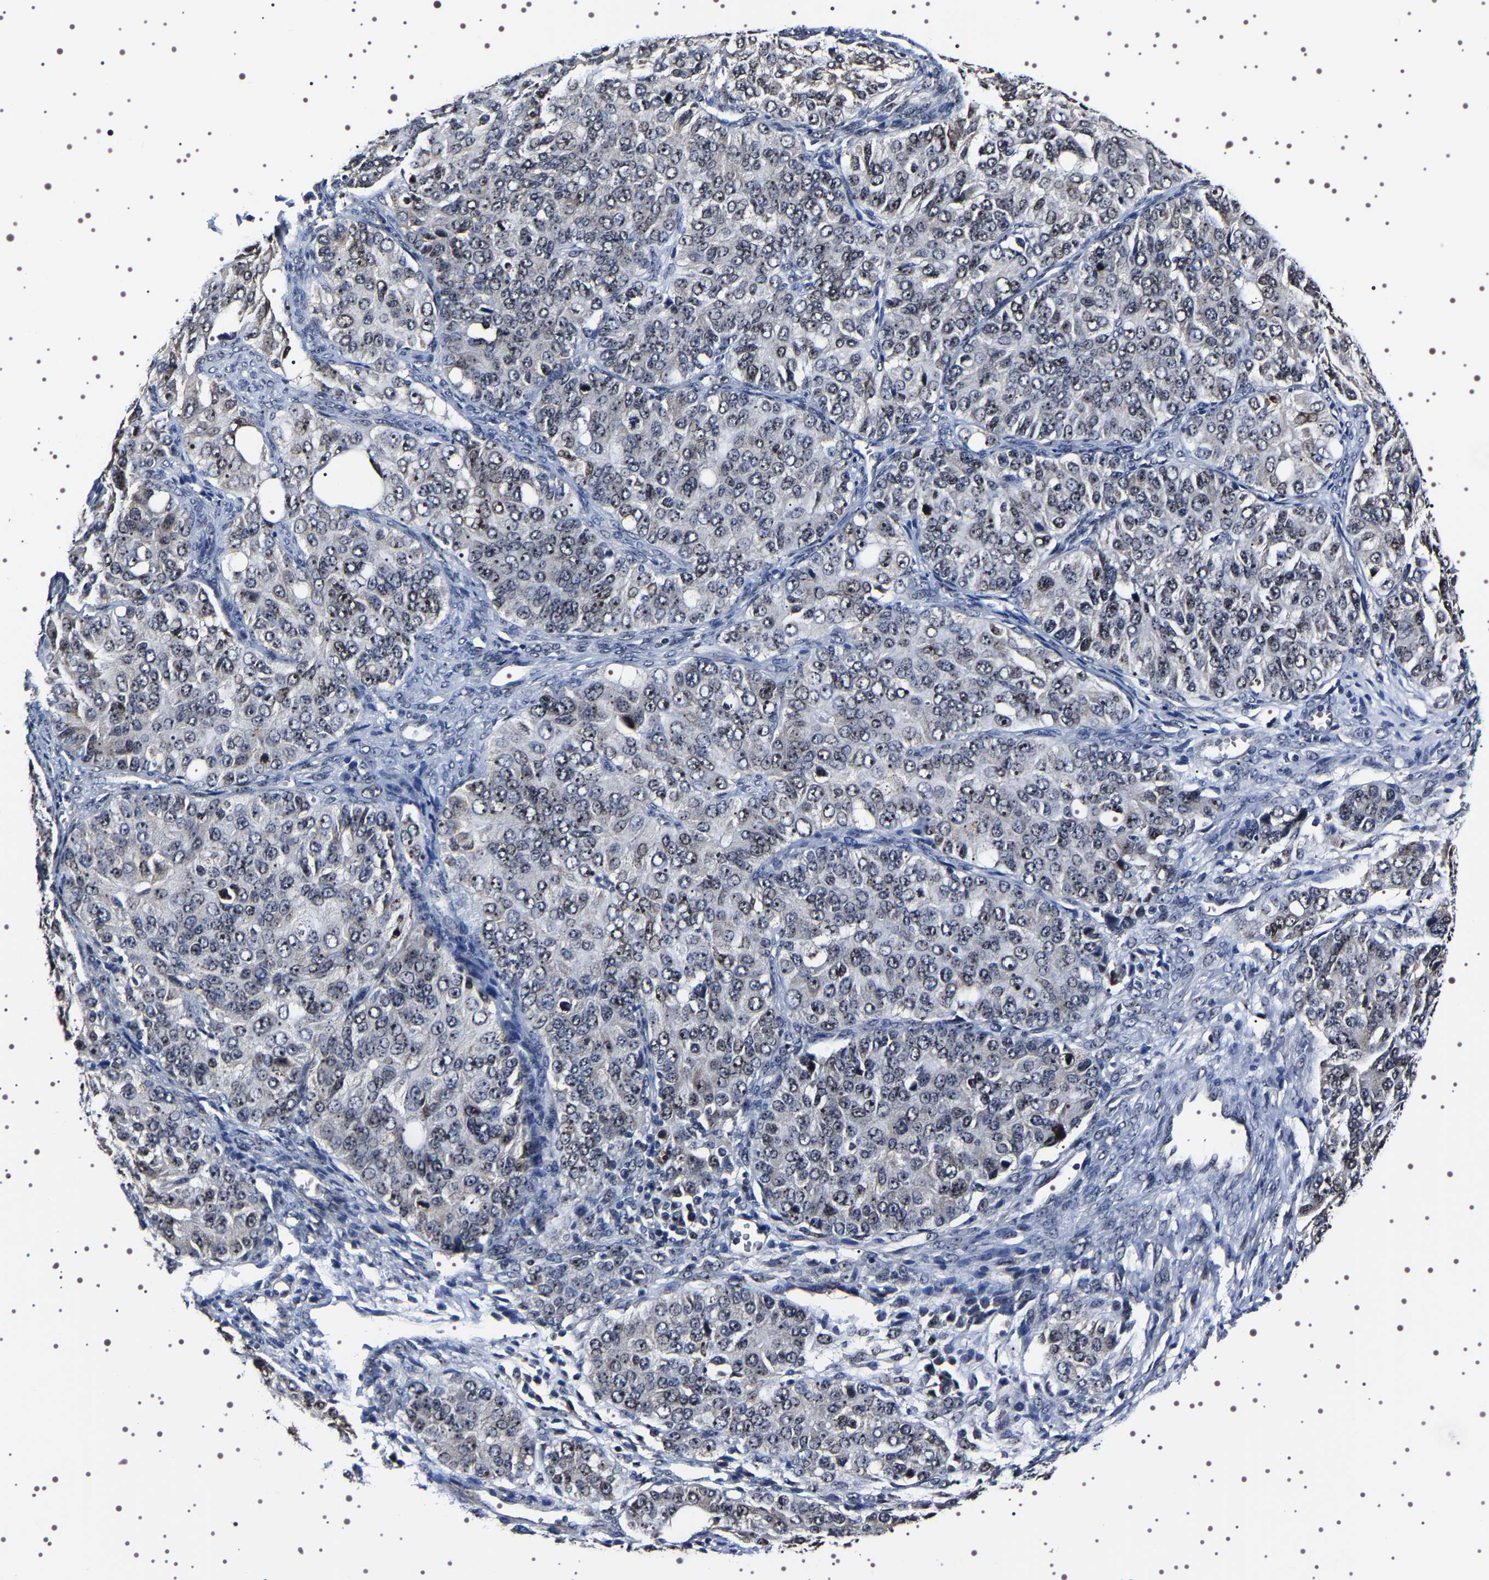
{"staining": {"intensity": "strong", "quantity": "25%-75%", "location": "nuclear"}, "tissue": "ovarian cancer", "cell_type": "Tumor cells", "image_type": "cancer", "snomed": [{"axis": "morphology", "description": "Carcinoma, endometroid"}, {"axis": "topography", "description": "Ovary"}], "caption": "Strong nuclear expression for a protein is present in about 25%-75% of tumor cells of ovarian endometroid carcinoma using immunohistochemistry.", "gene": "GNL3", "patient": {"sex": "female", "age": 51}}